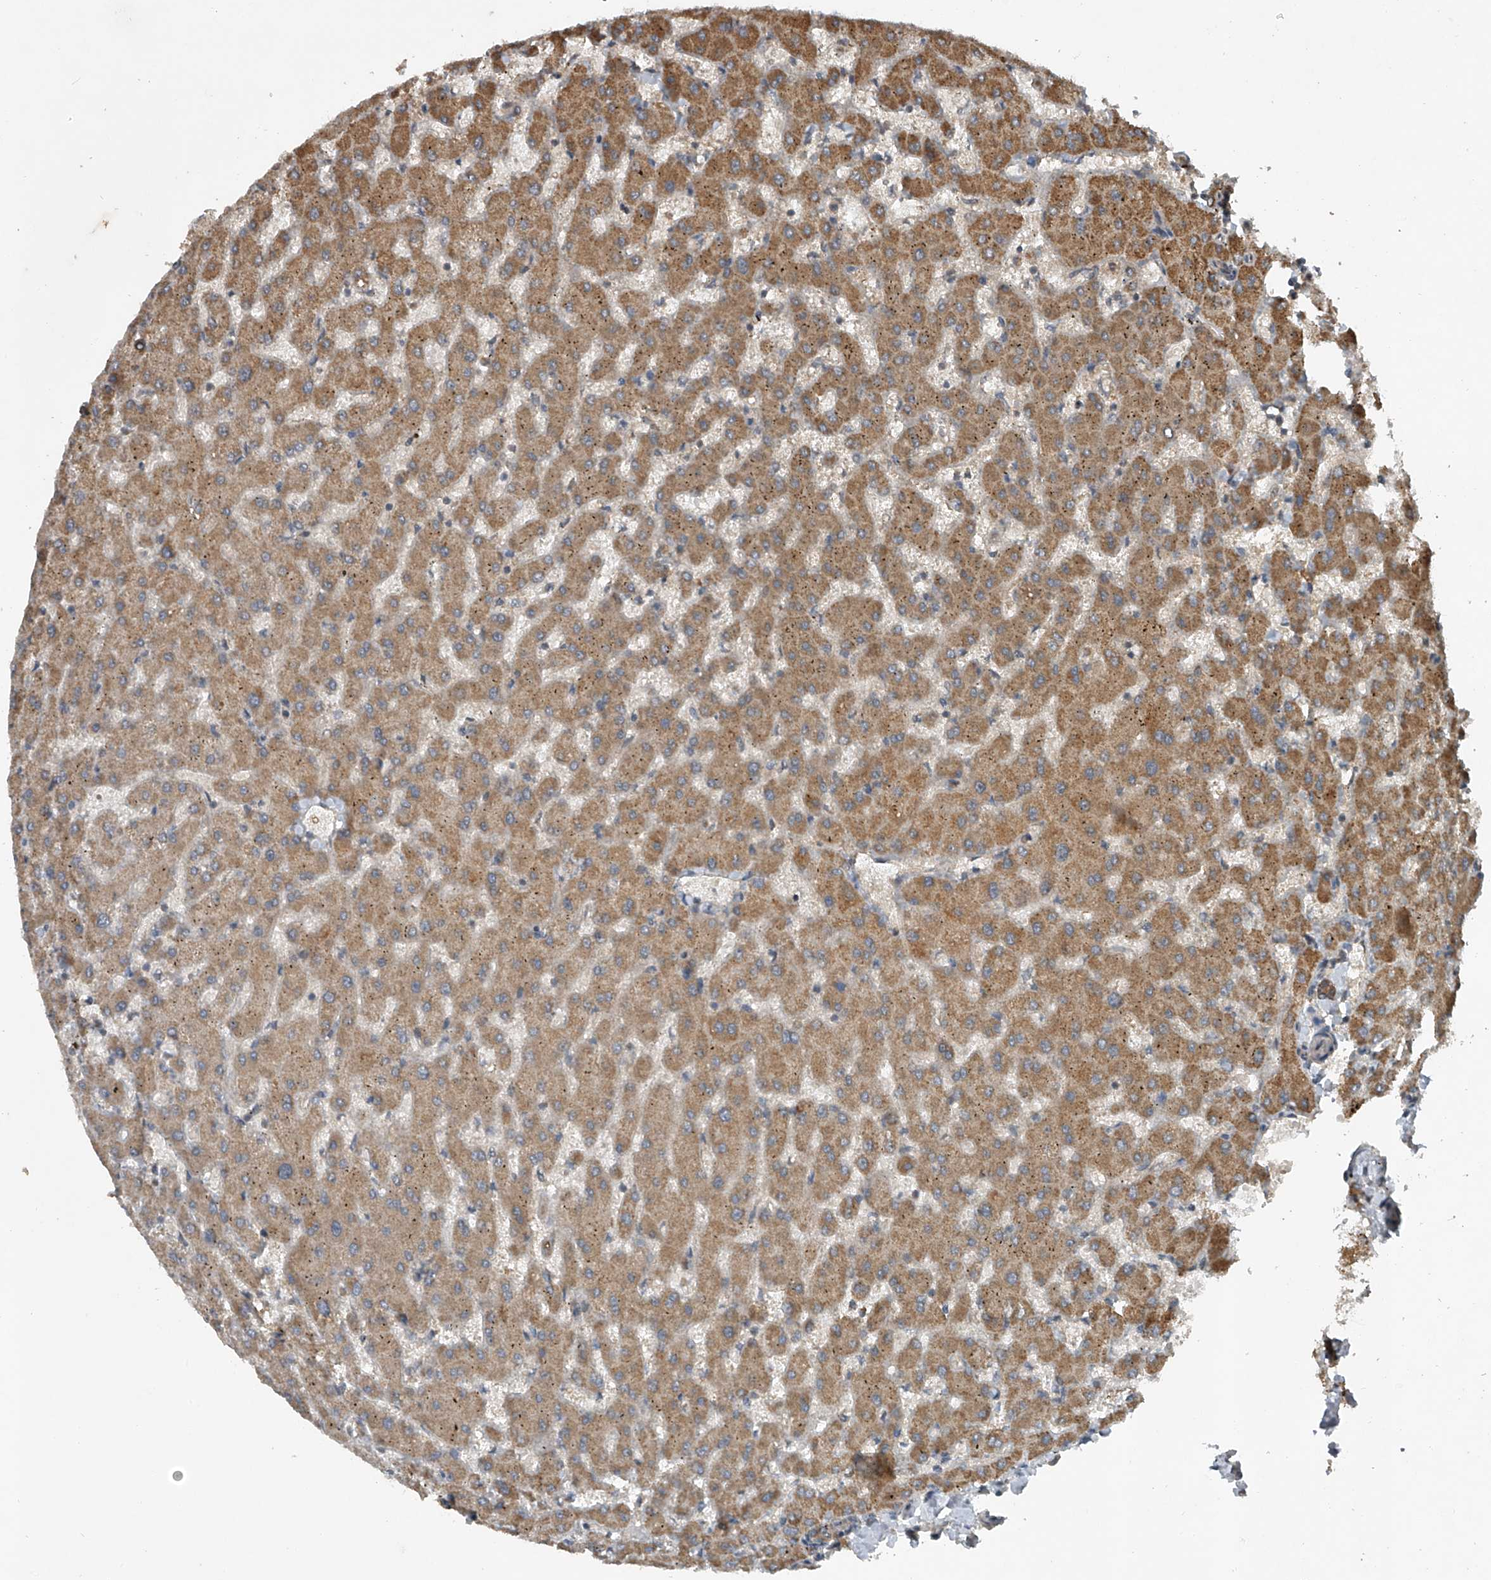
{"staining": {"intensity": "moderate", "quantity": ">75%", "location": "cytoplasmic/membranous"}, "tissue": "liver", "cell_type": "Cholangiocytes", "image_type": "normal", "snomed": [{"axis": "morphology", "description": "Normal tissue, NOS"}, {"axis": "topography", "description": "Liver"}], "caption": "Human liver stained with a brown dye shows moderate cytoplasmic/membranous positive expression in approximately >75% of cholangiocytes.", "gene": "NFS1", "patient": {"sex": "female", "age": 63}}